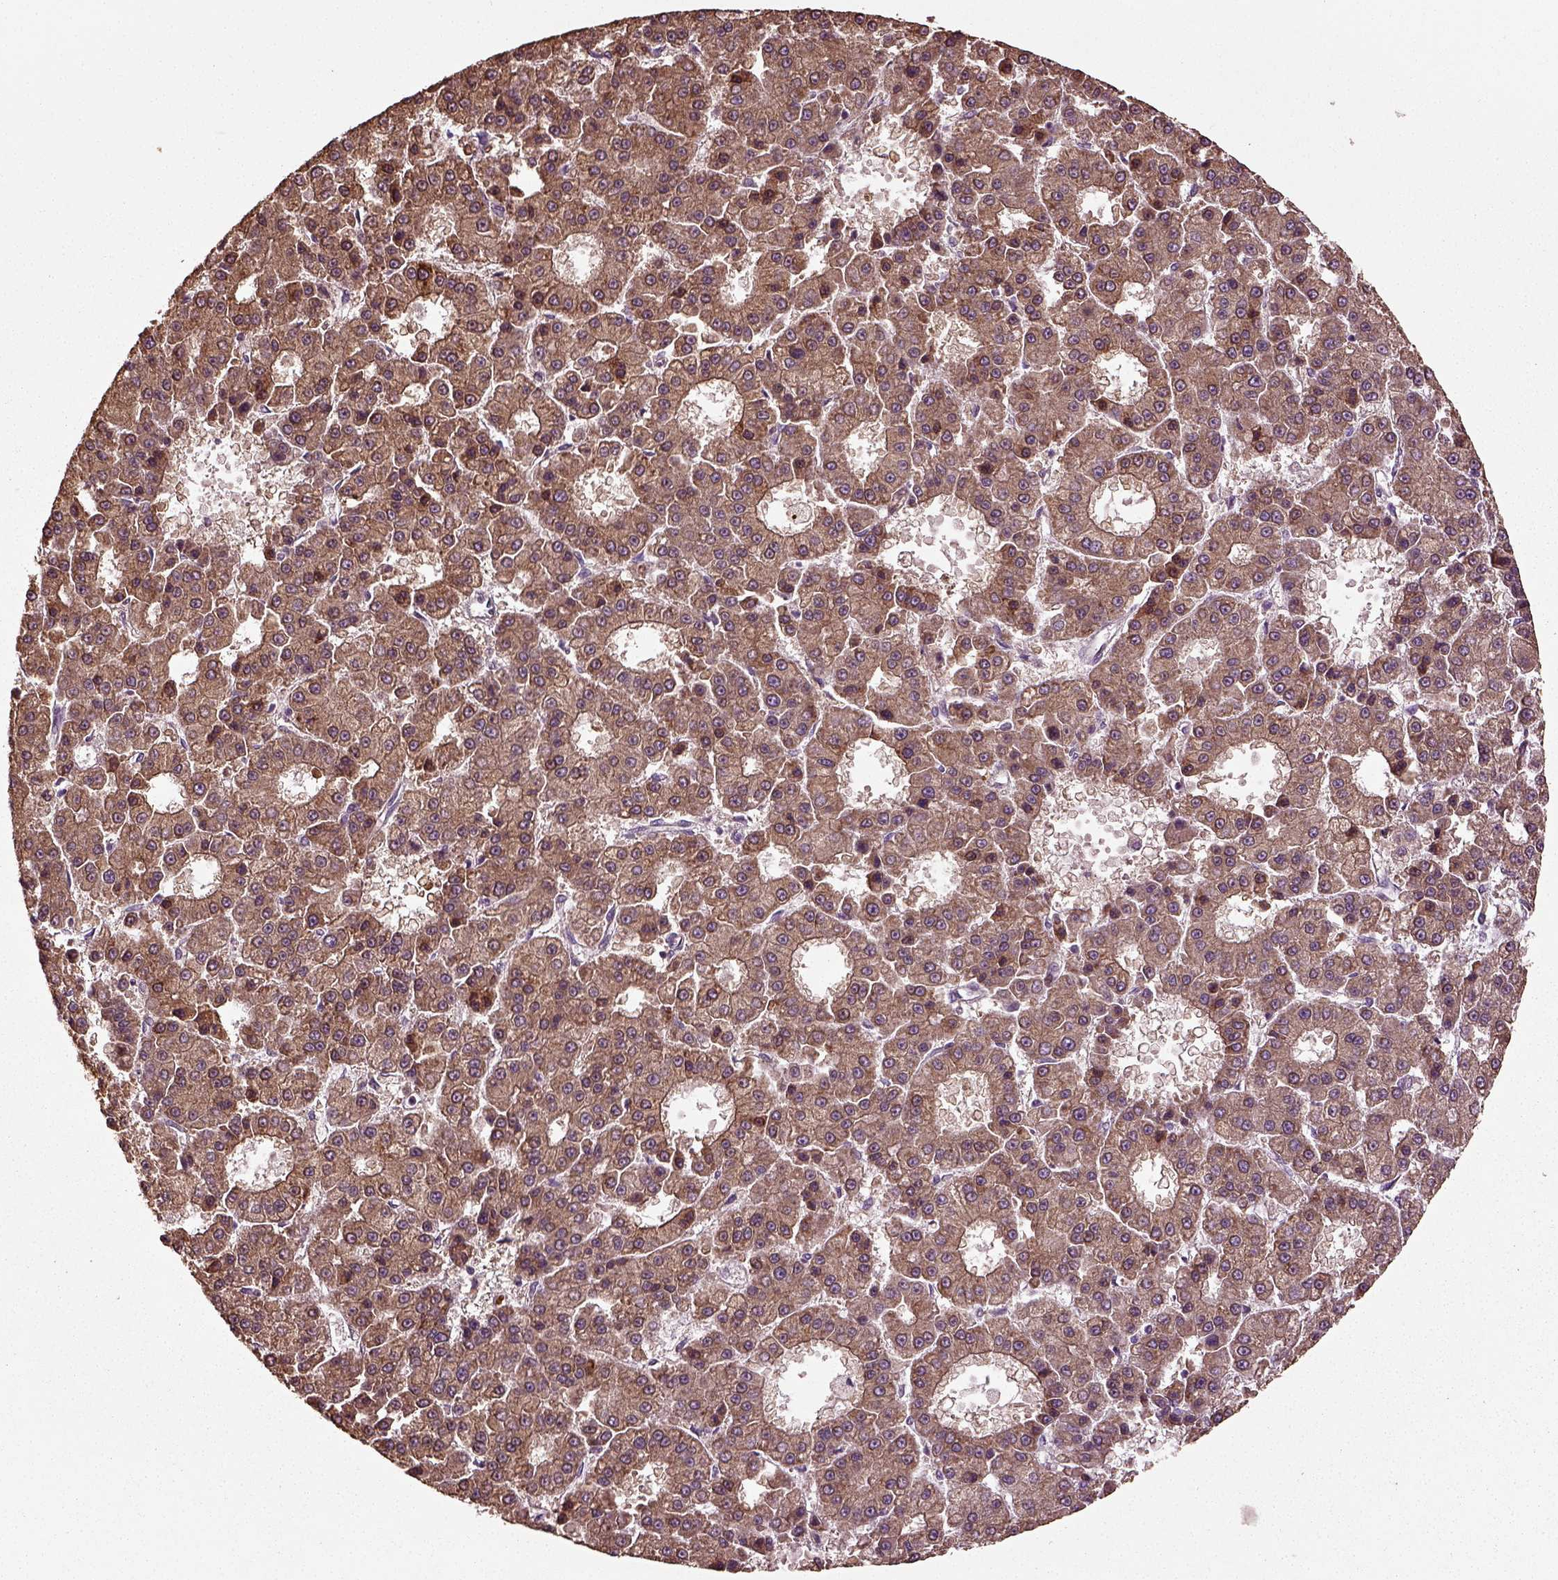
{"staining": {"intensity": "moderate", "quantity": ">75%", "location": "cytoplasmic/membranous"}, "tissue": "liver cancer", "cell_type": "Tumor cells", "image_type": "cancer", "snomed": [{"axis": "morphology", "description": "Carcinoma, Hepatocellular, NOS"}, {"axis": "topography", "description": "Liver"}], "caption": "The photomicrograph reveals staining of liver cancer, revealing moderate cytoplasmic/membranous protein positivity (brown color) within tumor cells.", "gene": "ERV3-1", "patient": {"sex": "male", "age": 70}}